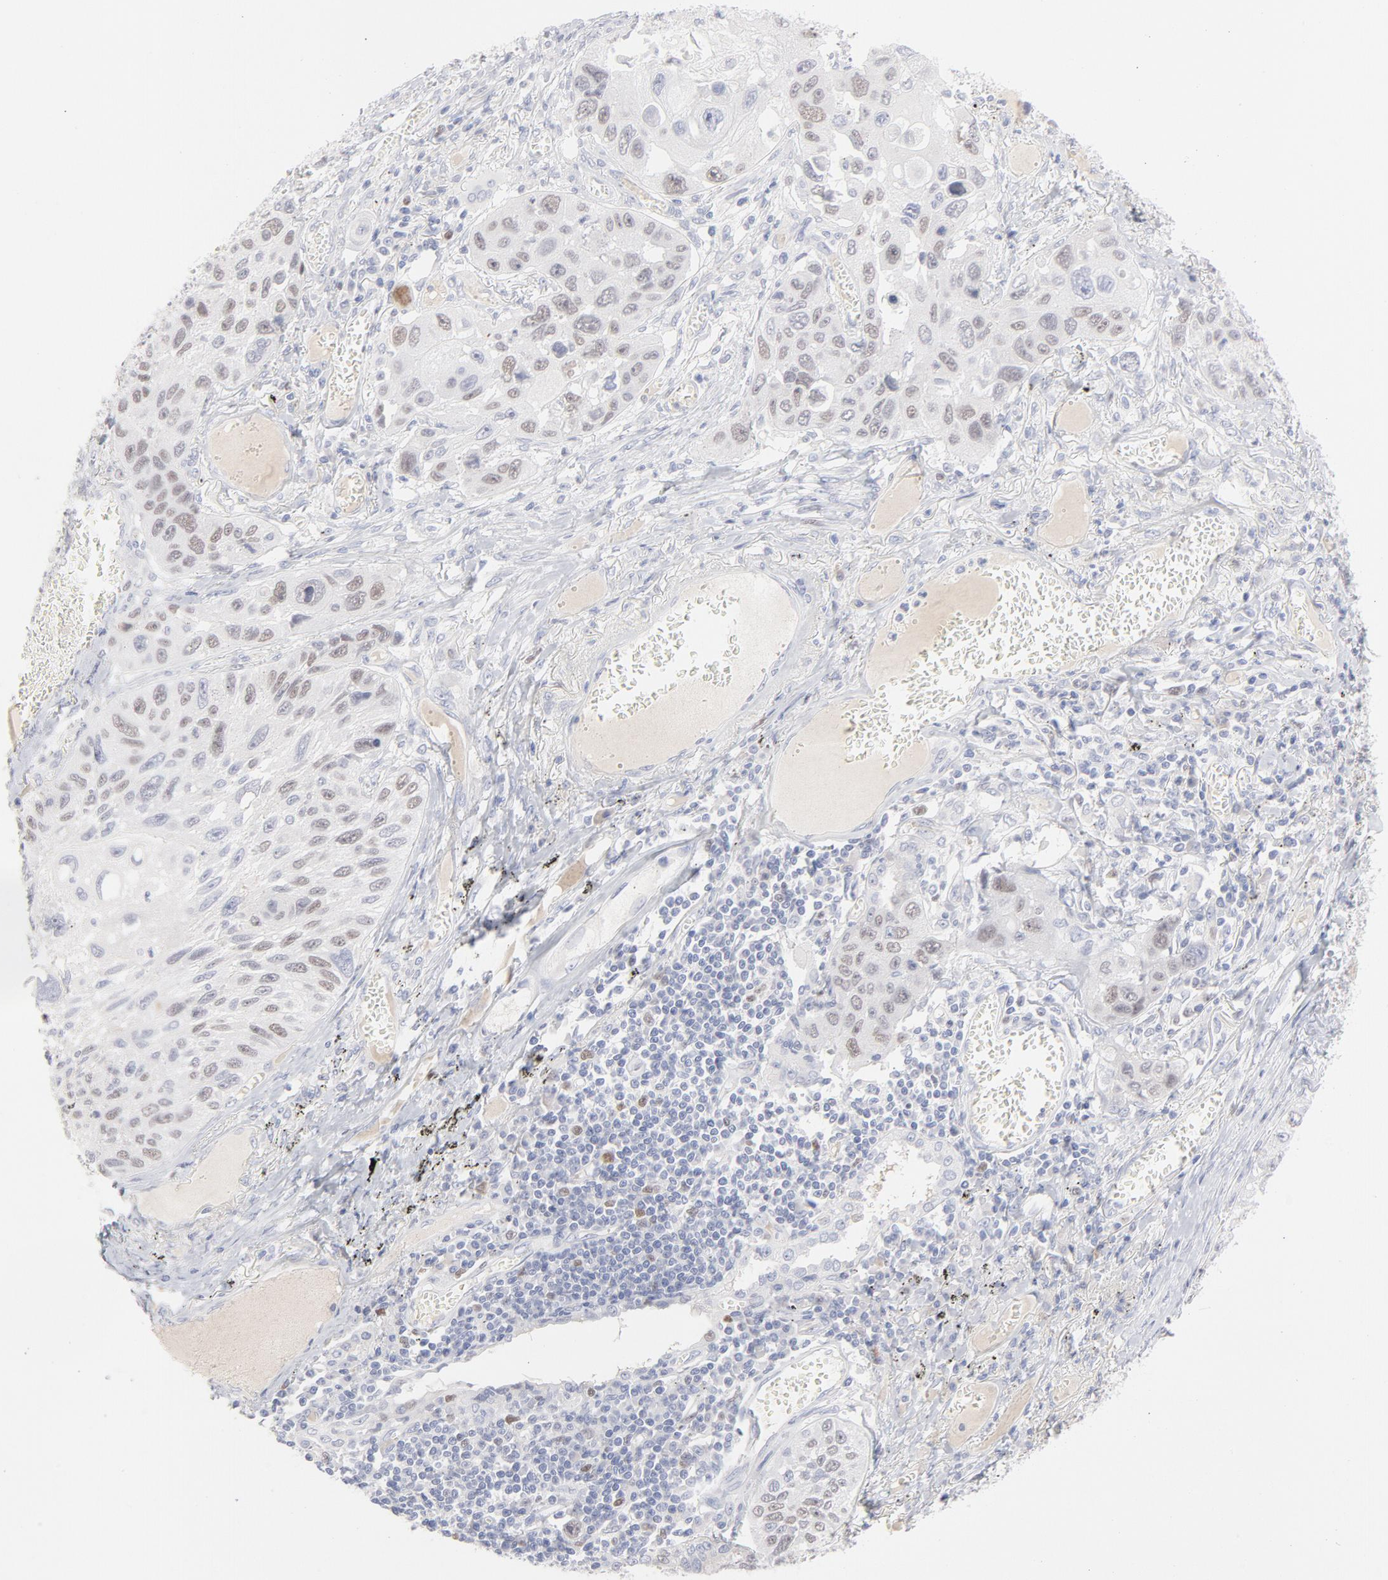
{"staining": {"intensity": "weak", "quantity": "<25%", "location": "nuclear"}, "tissue": "lung cancer", "cell_type": "Tumor cells", "image_type": "cancer", "snomed": [{"axis": "morphology", "description": "Squamous cell carcinoma, NOS"}, {"axis": "topography", "description": "Lung"}], "caption": "Tumor cells show no significant protein positivity in squamous cell carcinoma (lung).", "gene": "MCM7", "patient": {"sex": "male", "age": 71}}